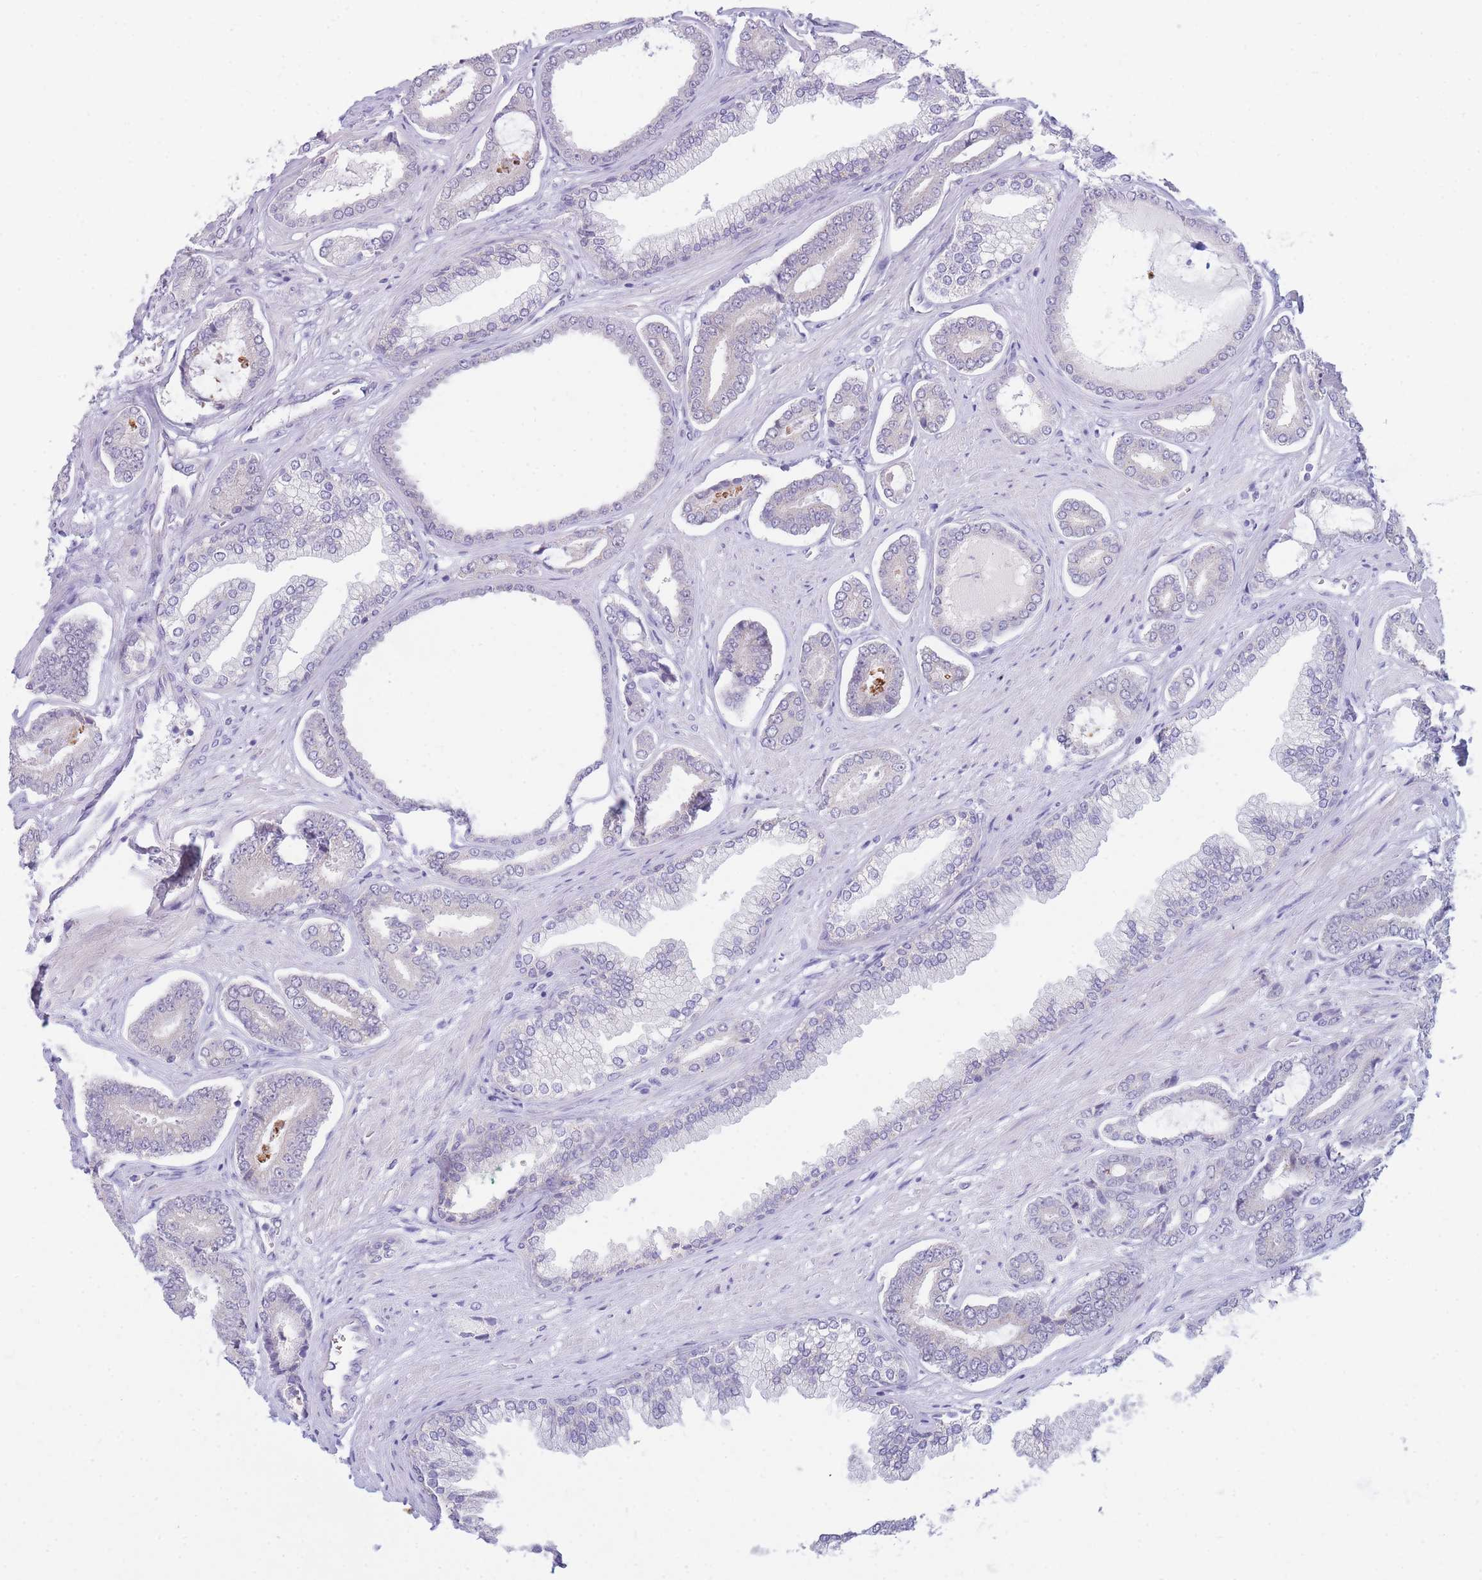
{"staining": {"intensity": "negative", "quantity": "none", "location": "none"}, "tissue": "prostate cancer", "cell_type": "Tumor cells", "image_type": "cancer", "snomed": [{"axis": "morphology", "description": "Adenocarcinoma, NOS"}, {"axis": "topography", "description": "Prostate and seminal vesicle, NOS"}], "caption": "IHC image of adenocarcinoma (prostate) stained for a protein (brown), which demonstrates no positivity in tumor cells. (Stains: DAB immunohistochemistry with hematoxylin counter stain, Microscopy: brightfield microscopy at high magnification).", "gene": "DDX49", "patient": {"sex": "male", "age": 76}}